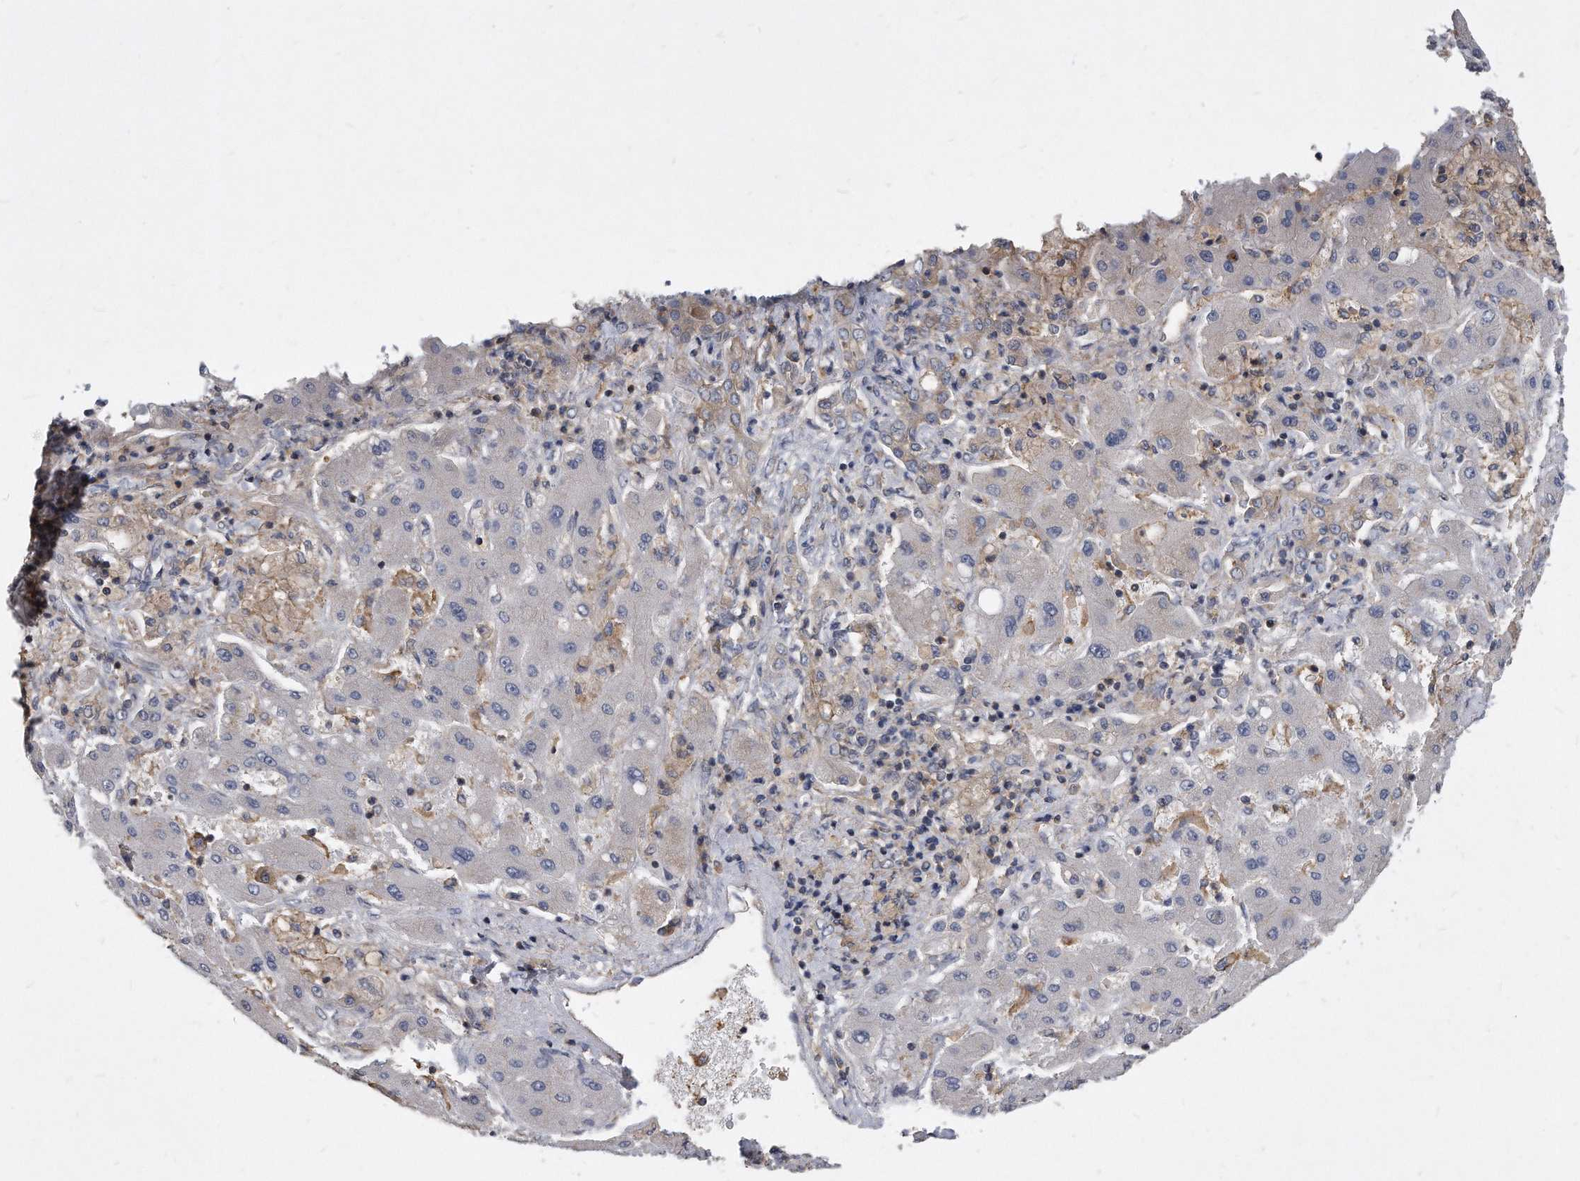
{"staining": {"intensity": "negative", "quantity": "none", "location": "none"}, "tissue": "liver cancer", "cell_type": "Tumor cells", "image_type": "cancer", "snomed": [{"axis": "morphology", "description": "Cholangiocarcinoma"}, {"axis": "topography", "description": "Liver"}], "caption": "The photomicrograph reveals no staining of tumor cells in liver cancer (cholangiocarcinoma). (Brightfield microscopy of DAB immunohistochemistry (IHC) at high magnification).", "gene": "ATG5", "patient": {"sex": "male", "age": 50}}